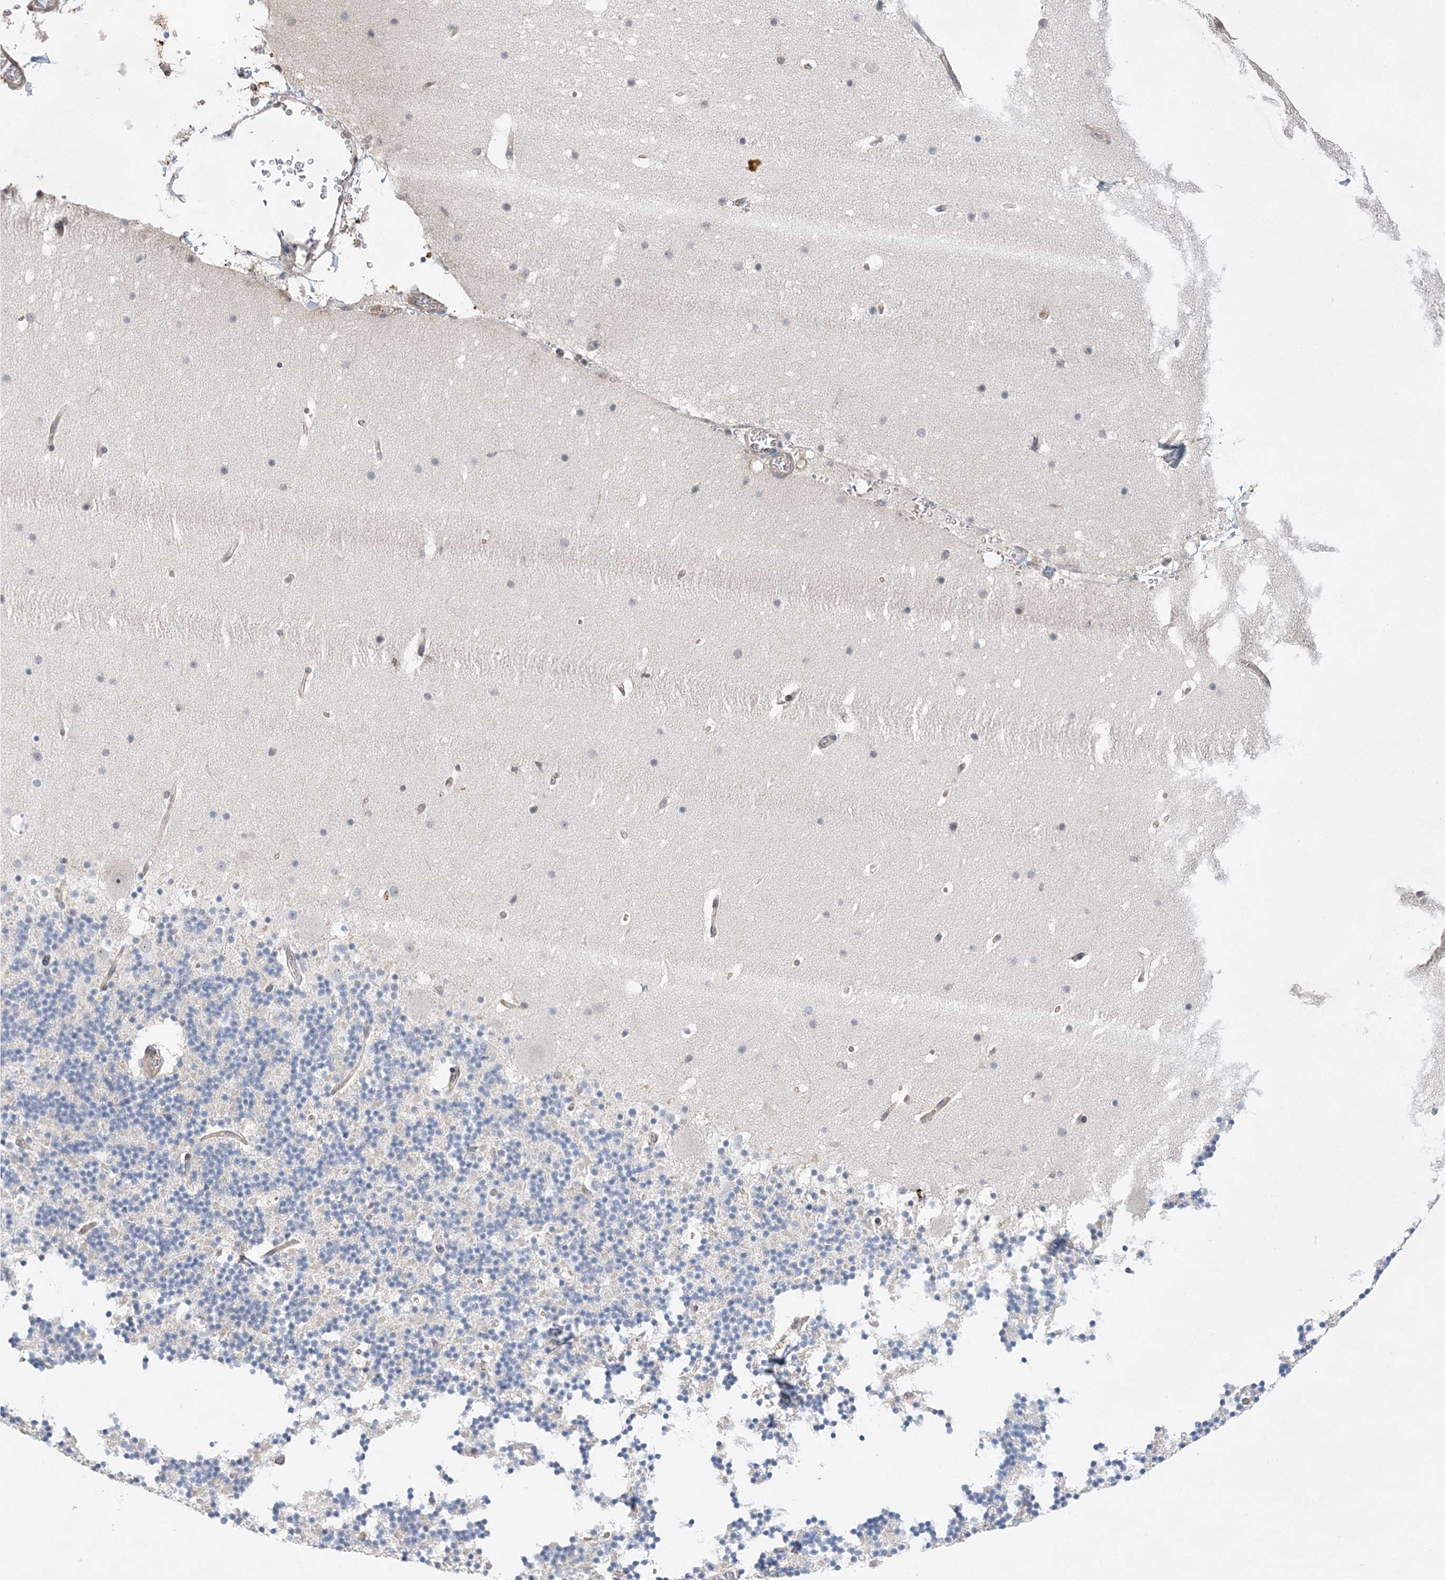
{"staining": {"intensity": "negative", "quantity": "none", "location": "none"}, "tissue": "cerebellum", "cell_type": "Cells in granular layer", "image_type": "normal", "snomed": [{"axis": "morphology", "description": "Normal tissue, NOS"}, {"axis": "topography", "description": "Cerebellum"}], "caption": "A high-resolution histopathology image shows IHC staining of benign cerebellum, which shows no significant staining in cells in granular layer.", "gene": "TMEM132B", "patient": {"sex": "male", "age": 57}}